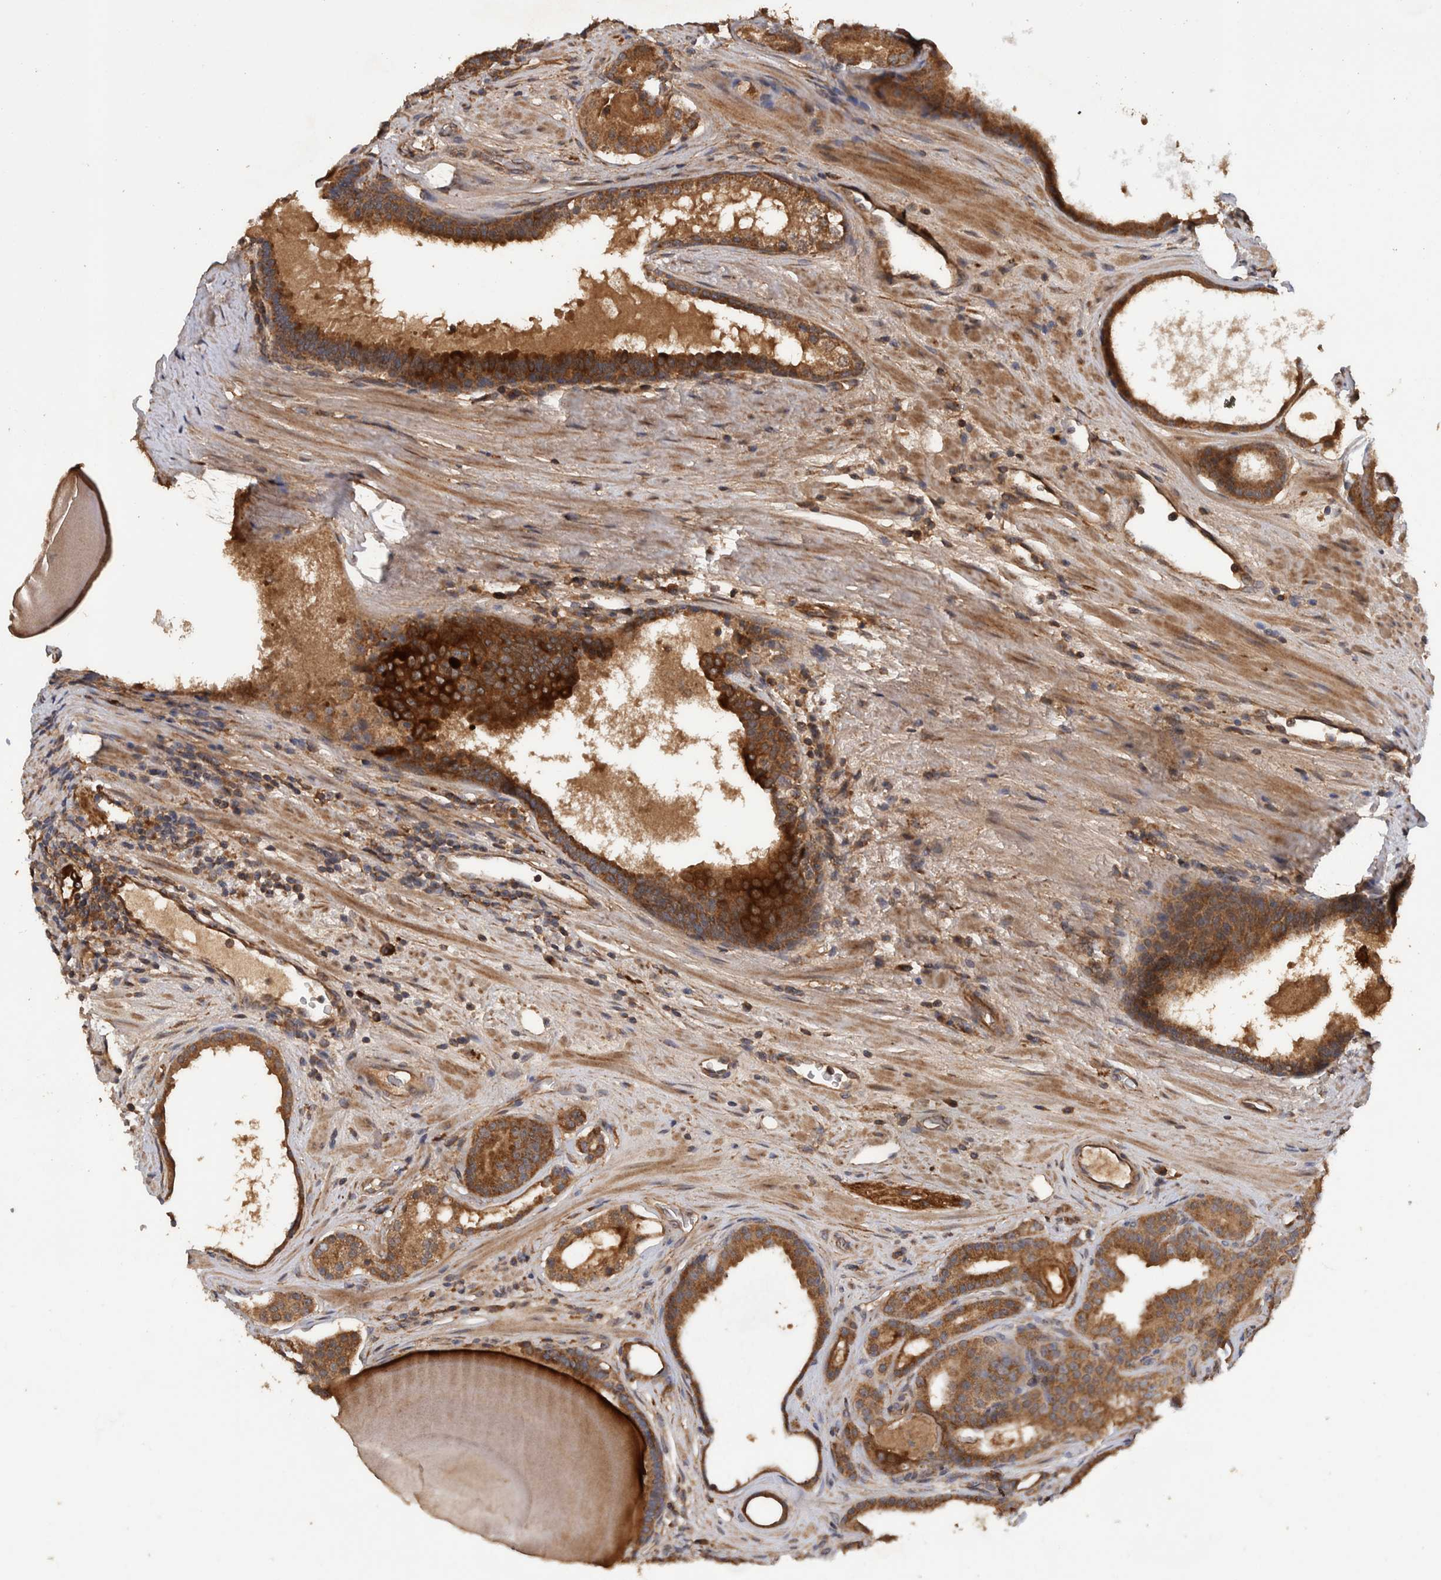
{"staining": {"intensity": "moderate", "quantity": ">75%", "location": "cytoplasmic/membranous"}, "tissue": "prostate cancer", "cell_type": "Tumor cells", "image_type": "cancer", "snomed": [{"axis": "morphology", "description": "Adenocarcinoma, High grade"}, {"axis": "topography", "description": "Prostate"}], "caption": "Moderate cytoplasmic/membranous protein staining is seen in about >75% of tumor cells in prostate high-grade adenocarcinoma. Using DAB (brown) and hematoxylin (blue) stains, captured at high magnification using brightfield microscopy.", "gene": "TRIM16", "patient": {"sex": "male", "age": 60}}